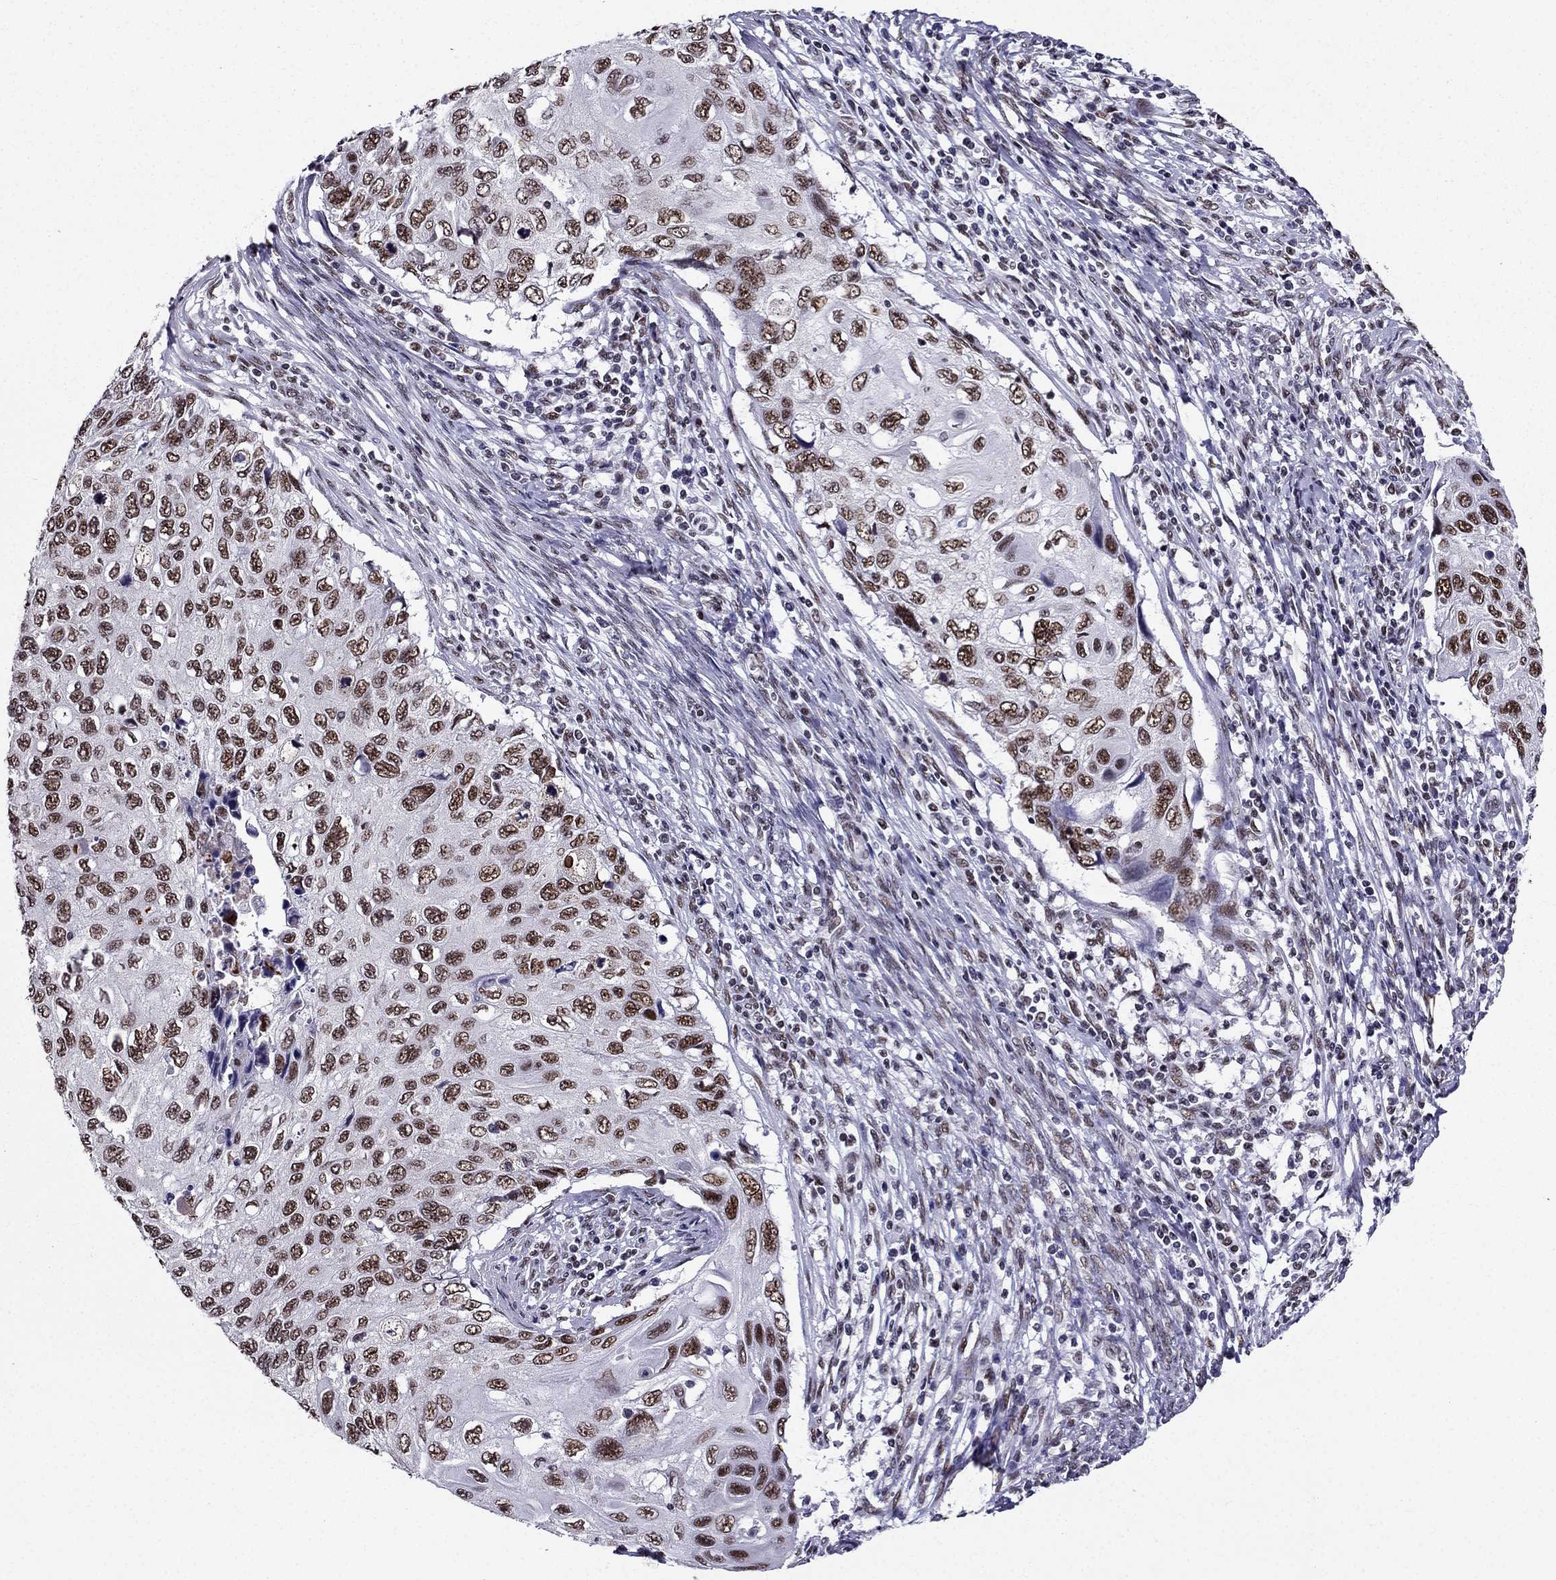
{"staining": {"intensity": "moderate", "quantity": ">75%", "location": "nuclear"}, "tissue": "cervical cancer", "cell_type": "Tumor cells", "image_type": "cancer", "snomed": [{"axis": "morphology", "description": "Squamous cell carcinoma, NOS"}, {"axis": "topography", "description": "Cervix"}], "caption": "Cervical squamous cell carcinoma stained with a protein marker reveals moderate staining in tumor cells.", "gene": "ZNF420", "patient": {"sex": "female", "age": 70}}